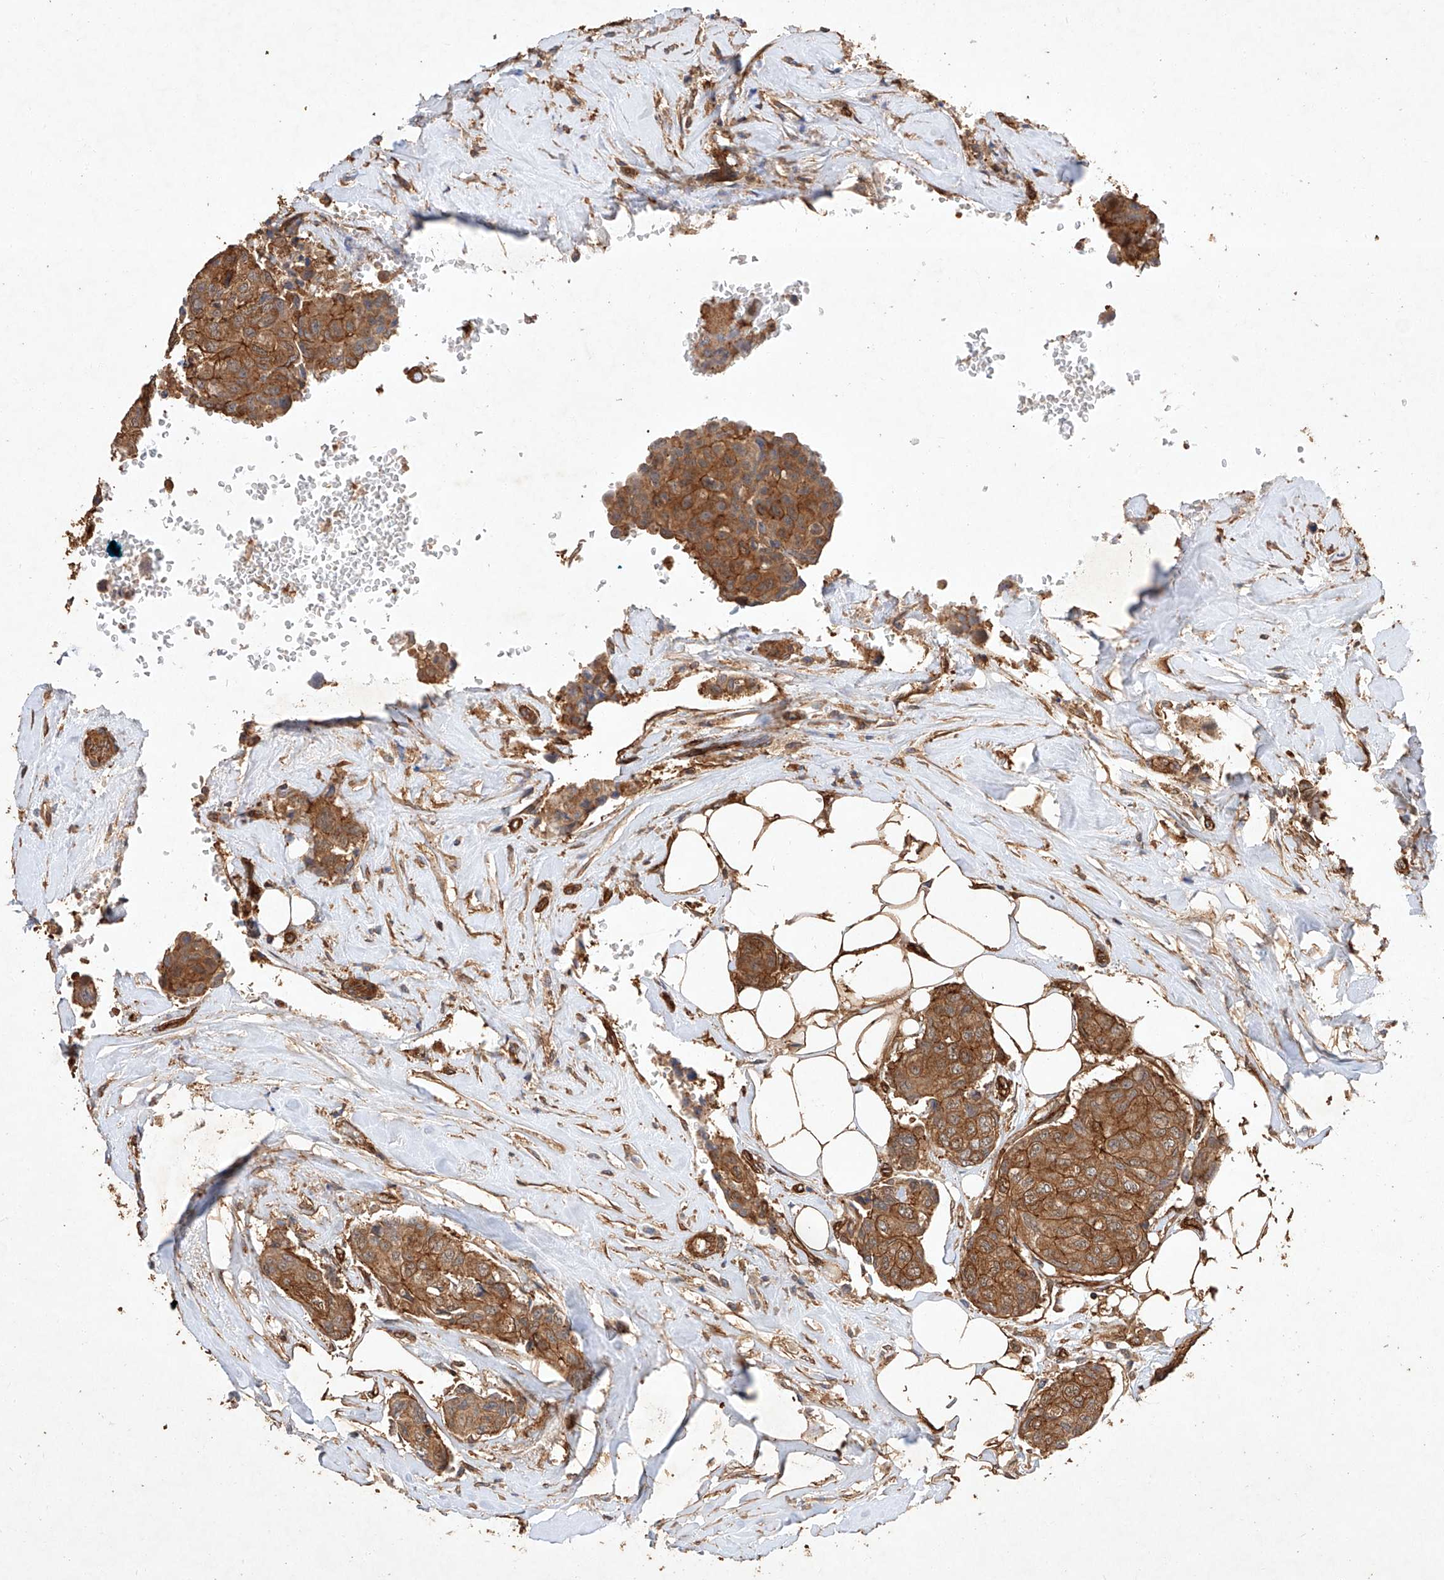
{"staining": {"intensity": "moderate", "quantity": ">75%", "location": "cytoplasmic/membranous"}, "tissue": "breast cancer", "cell_type": "Tumor cells", "image_type": "cancer", "snomed": [{"axis": "morphology", "description": "Duct carcinoma"}, {"axis": "topography", "description": "Breast"}], "caption": "Human invasive ductal carcinoma (breast) stained with a protein marker displays moderate staining in tumor cells.", "gene": "GHDC", "patient": {"sex": "female", "age": 80}}